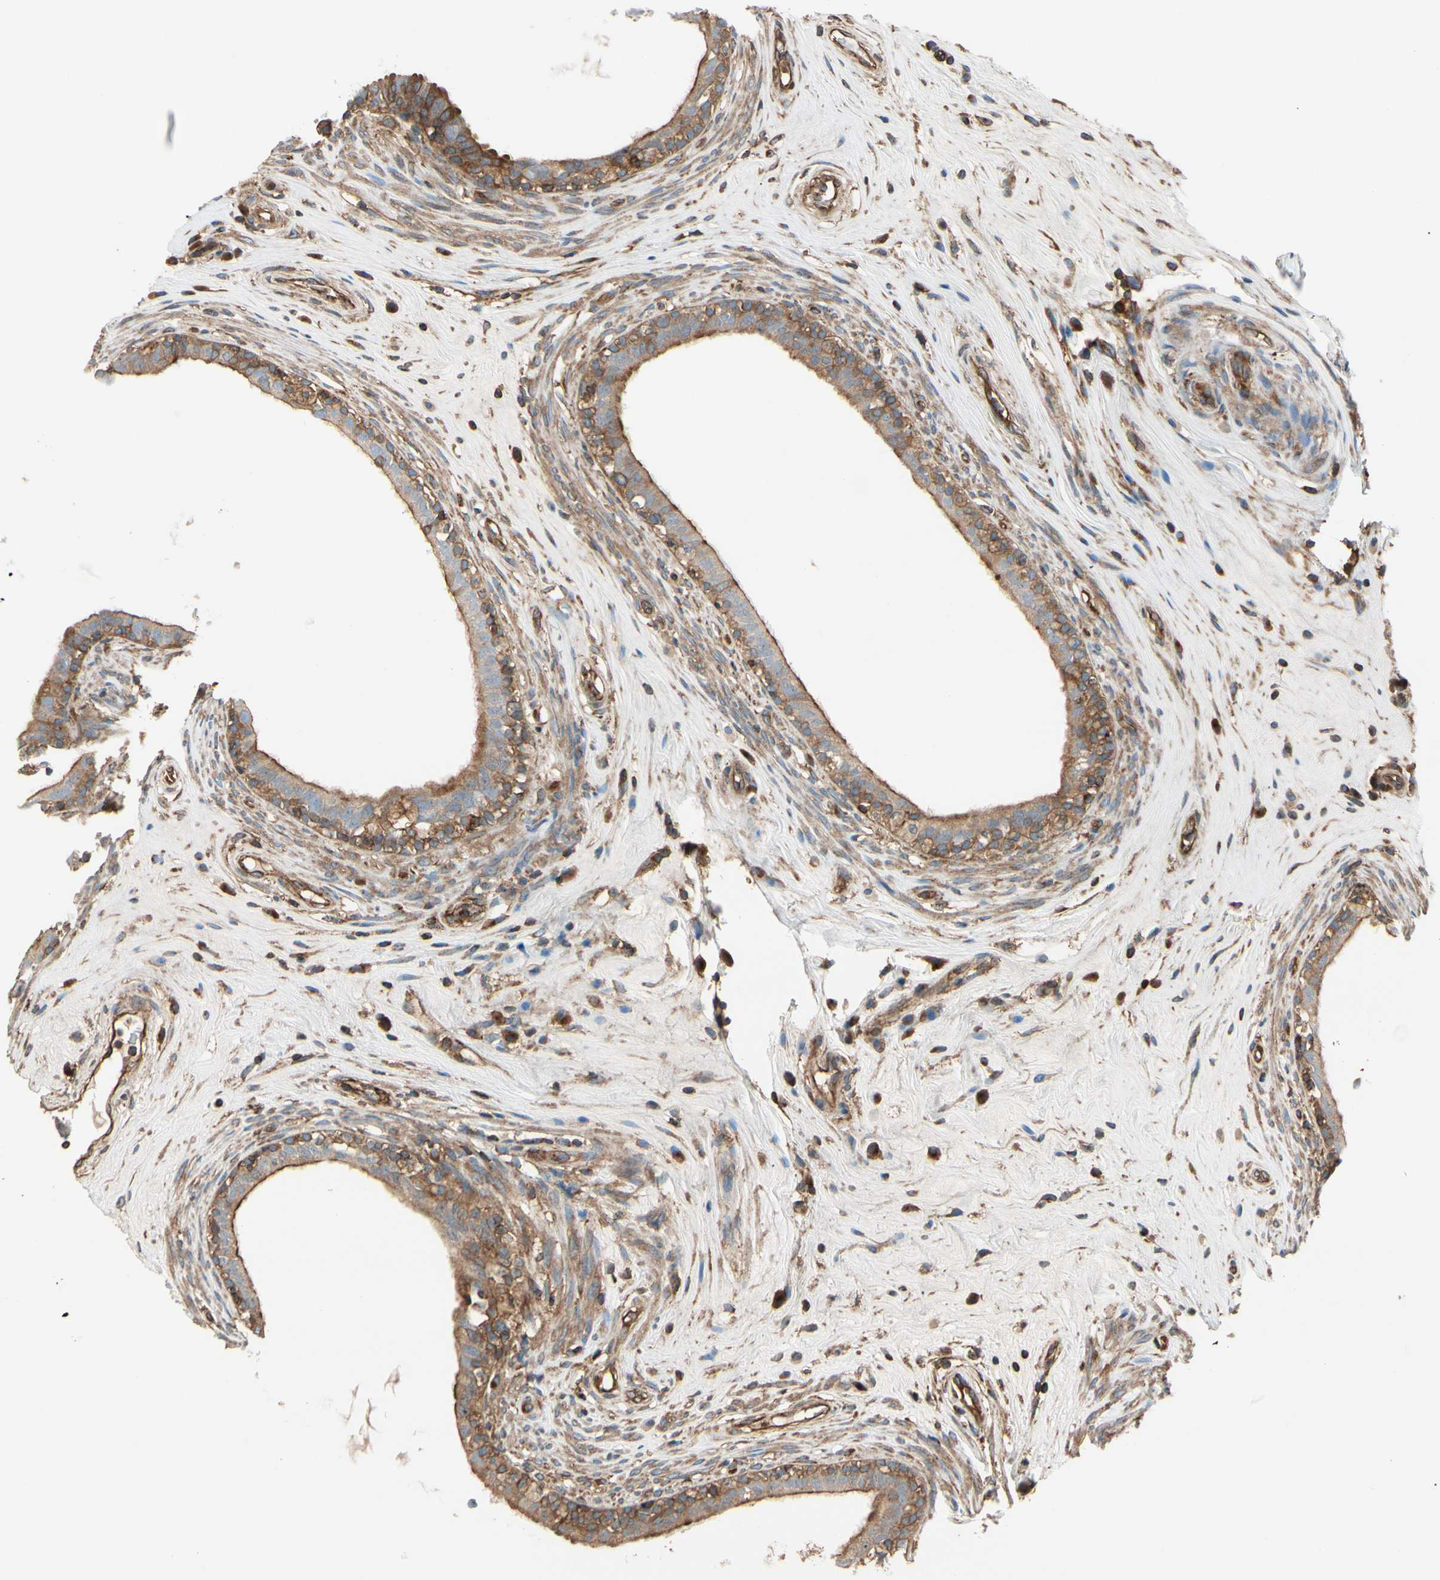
{"staining": {"intensity": "moderate", "quantity": "25%-75%", "location": "cytoplasmic/membranous"}, "tissue": "epididymis", "cell_type": "Glandular cells", "image_type": "normal", "snomed": [{"axis": "morphology", "description": "Normal tissue, NOS"}, {"axis": "morphology", "description": "Inflammation, NOS"}, {"axis": "topography", "description": "Epididymis"}], "caption": "IHC histopathology image of normal epididymis: human epididymis stained using immunohistochemistry reveals medium levels of moderate protein expression localized specifically in the cytoplasmic/membranous of glandular cells, appearing as a cytoplasmic/membranous brown color.", "gene": "EPS15", "patient": {"sex": "male", "age": 84}}